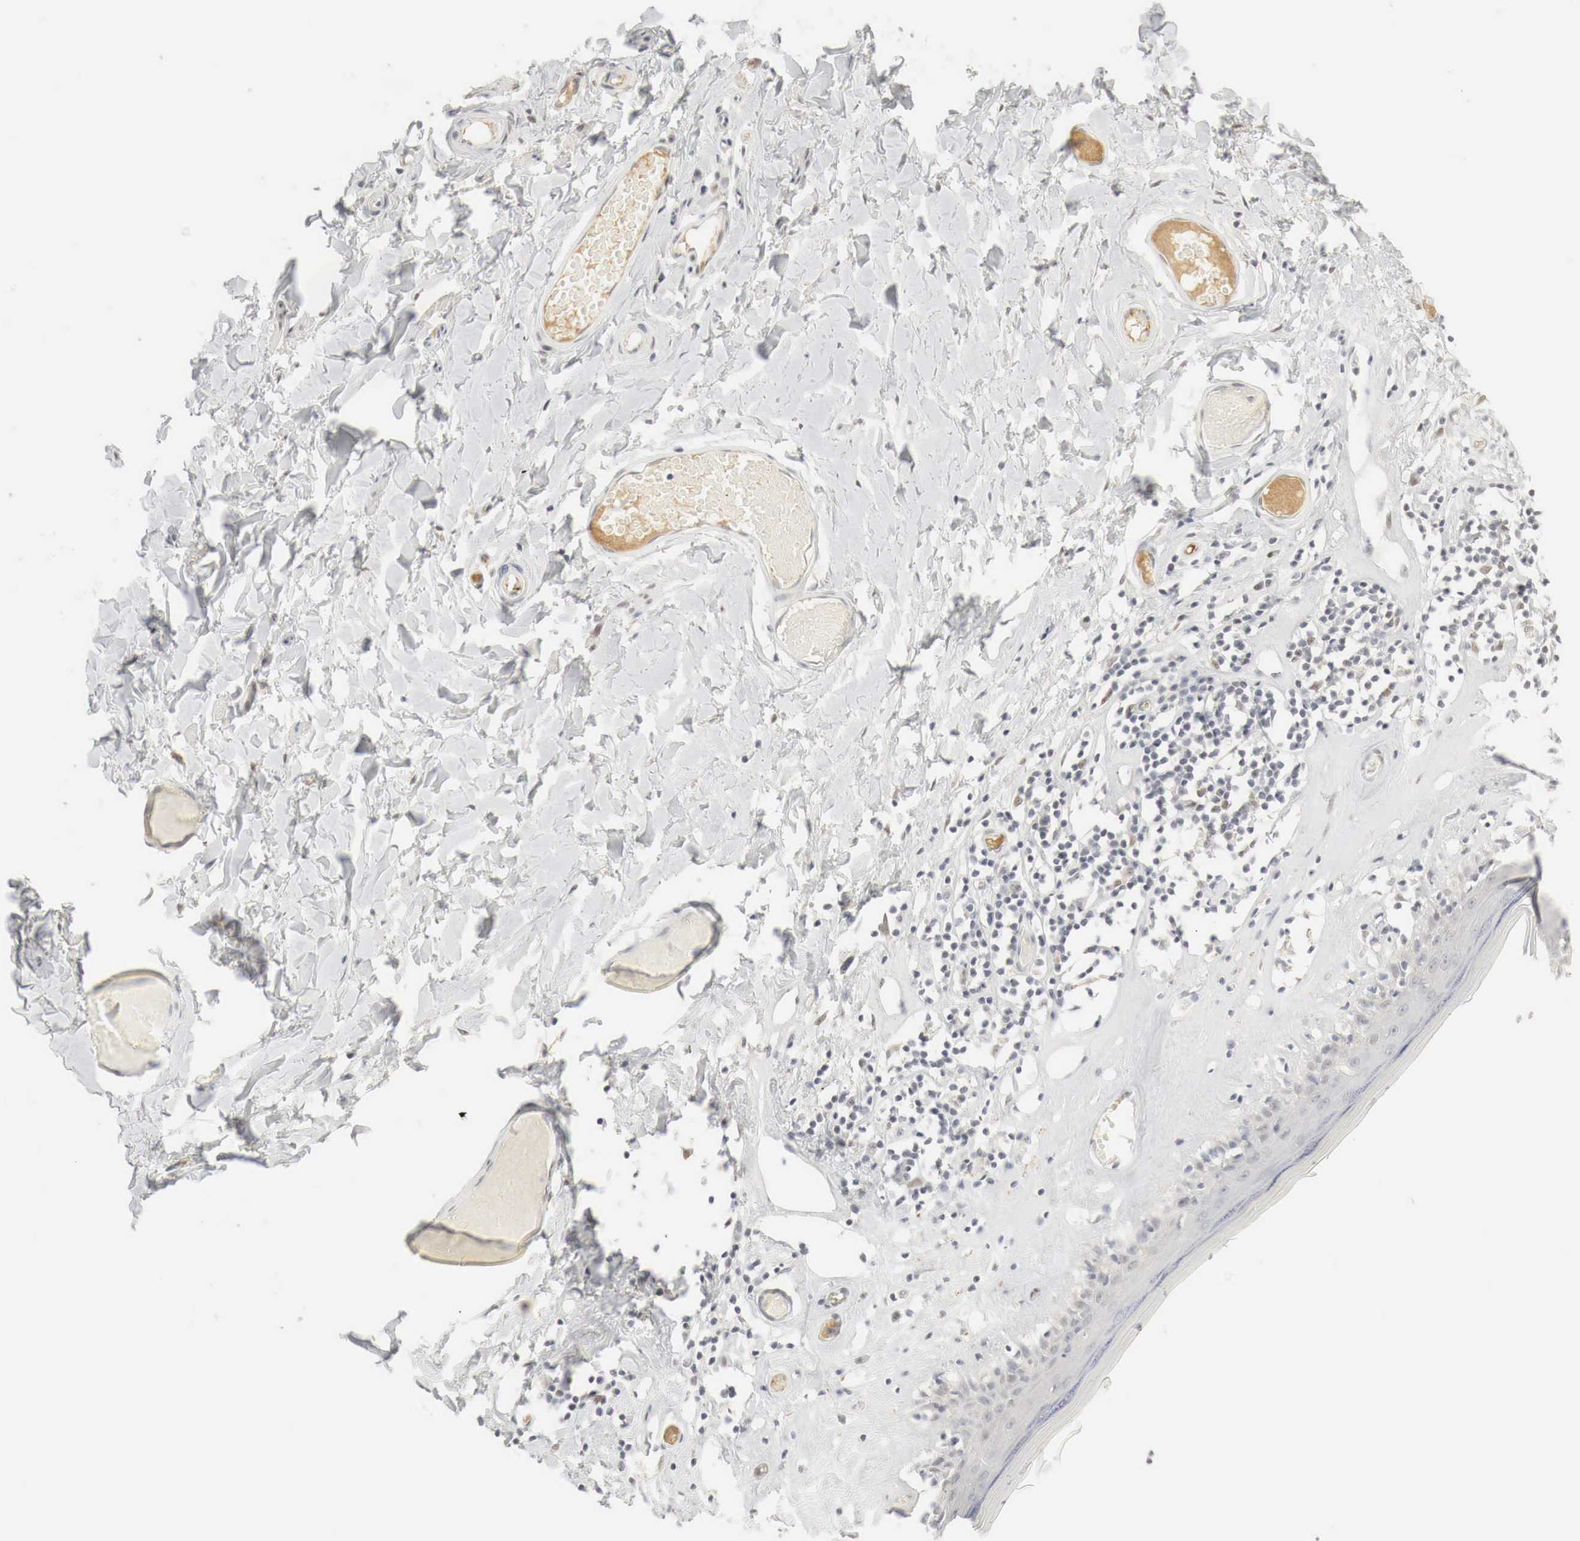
{"staining": {"intensity": "weak", "quantity": "<25%", "location": "cytoplasmic/membranous,nuclear"}, "tissue": "skin", "cell_type": "Epidermal cells", "image_type": "normal", "snomed": [{"axis": "morphology", "description": "Normal tissue, NOS"}, {"axis": "topography", "description": "Vascular tissue"}, {"axis": "topography", "description": "Vulva"}, {"axis": "topography", "description": "Peripheral nerve tissue"}], "caption": "The immunohistochemistry (IHC) image has no significant expression in epidermal cells of skin. The staining is performed using DAB brown chromogen with nuclei counter-stained in using hematoxylin.", "gene": "MYC", "patient": {"sex": "female", "age": 86}}